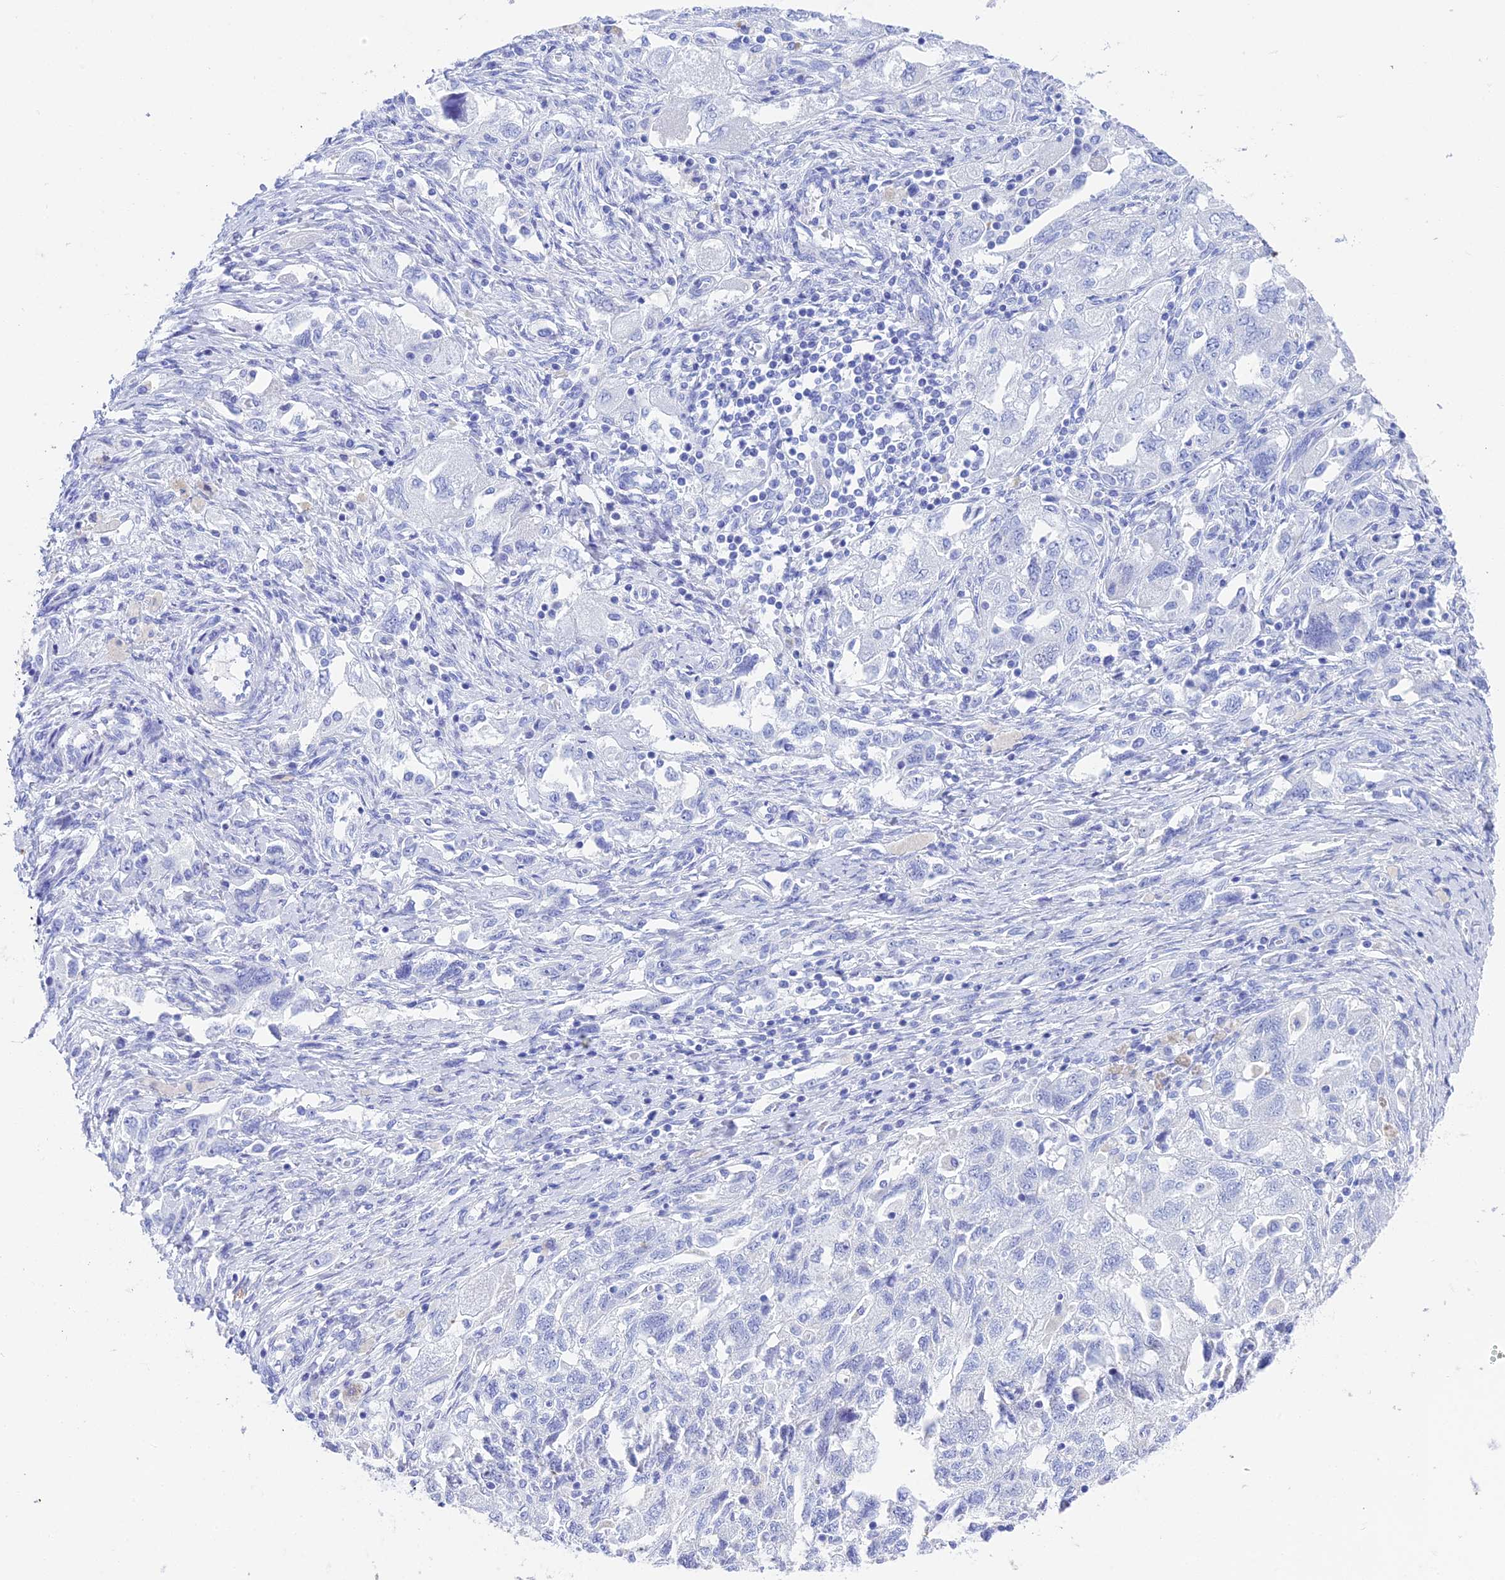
{"staining": {"intensity": "negative", "quantity": "none", "location": "none"}, "tissue": "ovarian cancer", "cell_type": "Tumor cells", "image_type": "cancer", "snomed": [{"axis": "morphology", "description": "Carcinoma, NOS"}, {"axis": "morphology", "description": "Cystadenocarcinoma, serous, NOS"}, {"axis": "topography", "description": "Ovary"}], "caption": "DAB (3,3'-diaminobenzidine) immunohistochemical staining of ovarian serous cystadenocarcinoma displays no significant positivity in tumor cells.", "gene": "REG1A", "patient": {"sex": "female", "age": 69}}